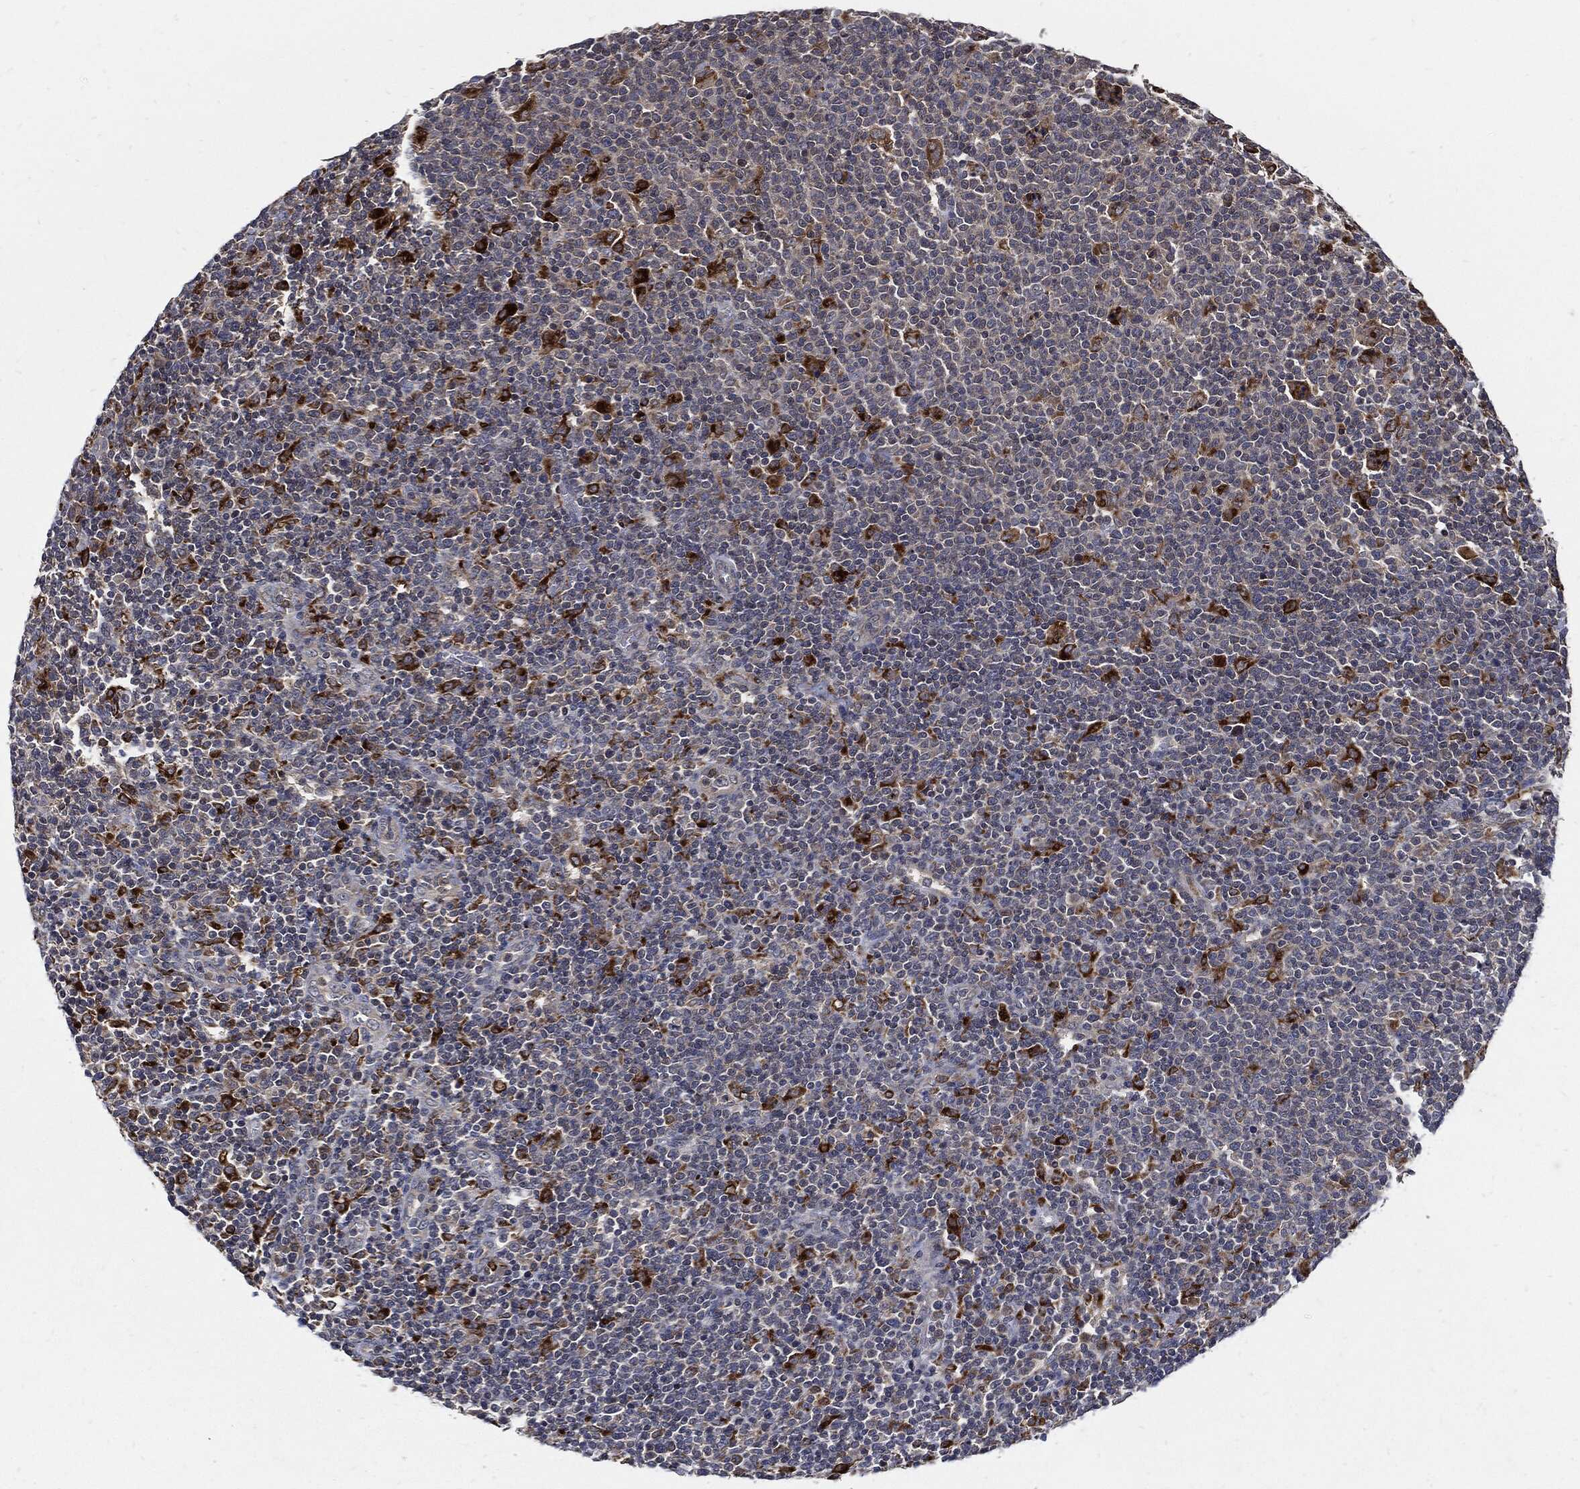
{"staining": {"intensity": "negative", "quantity": "none", "location": "none"}, "tissue": "lymphoma", "cell_type": "Tumor cells", "image_type": "cancer", "snomed": [{"axis": "morphology", "description": "Malignant lymphoma, non-Hodgkin's type, High grade"}, {"axis": "topography", "description": "Lymph node"}], "caption": "Immunohistochemistry (IHC) micrograph of neoplastic tissue: high-grade malignant lymphoma, non-Hodgkin's type stained with DAB reveals no significant protein staining in tumor cells.", "gene": "SLC31A2", "patient": {"sex": "male", "age": 61}}